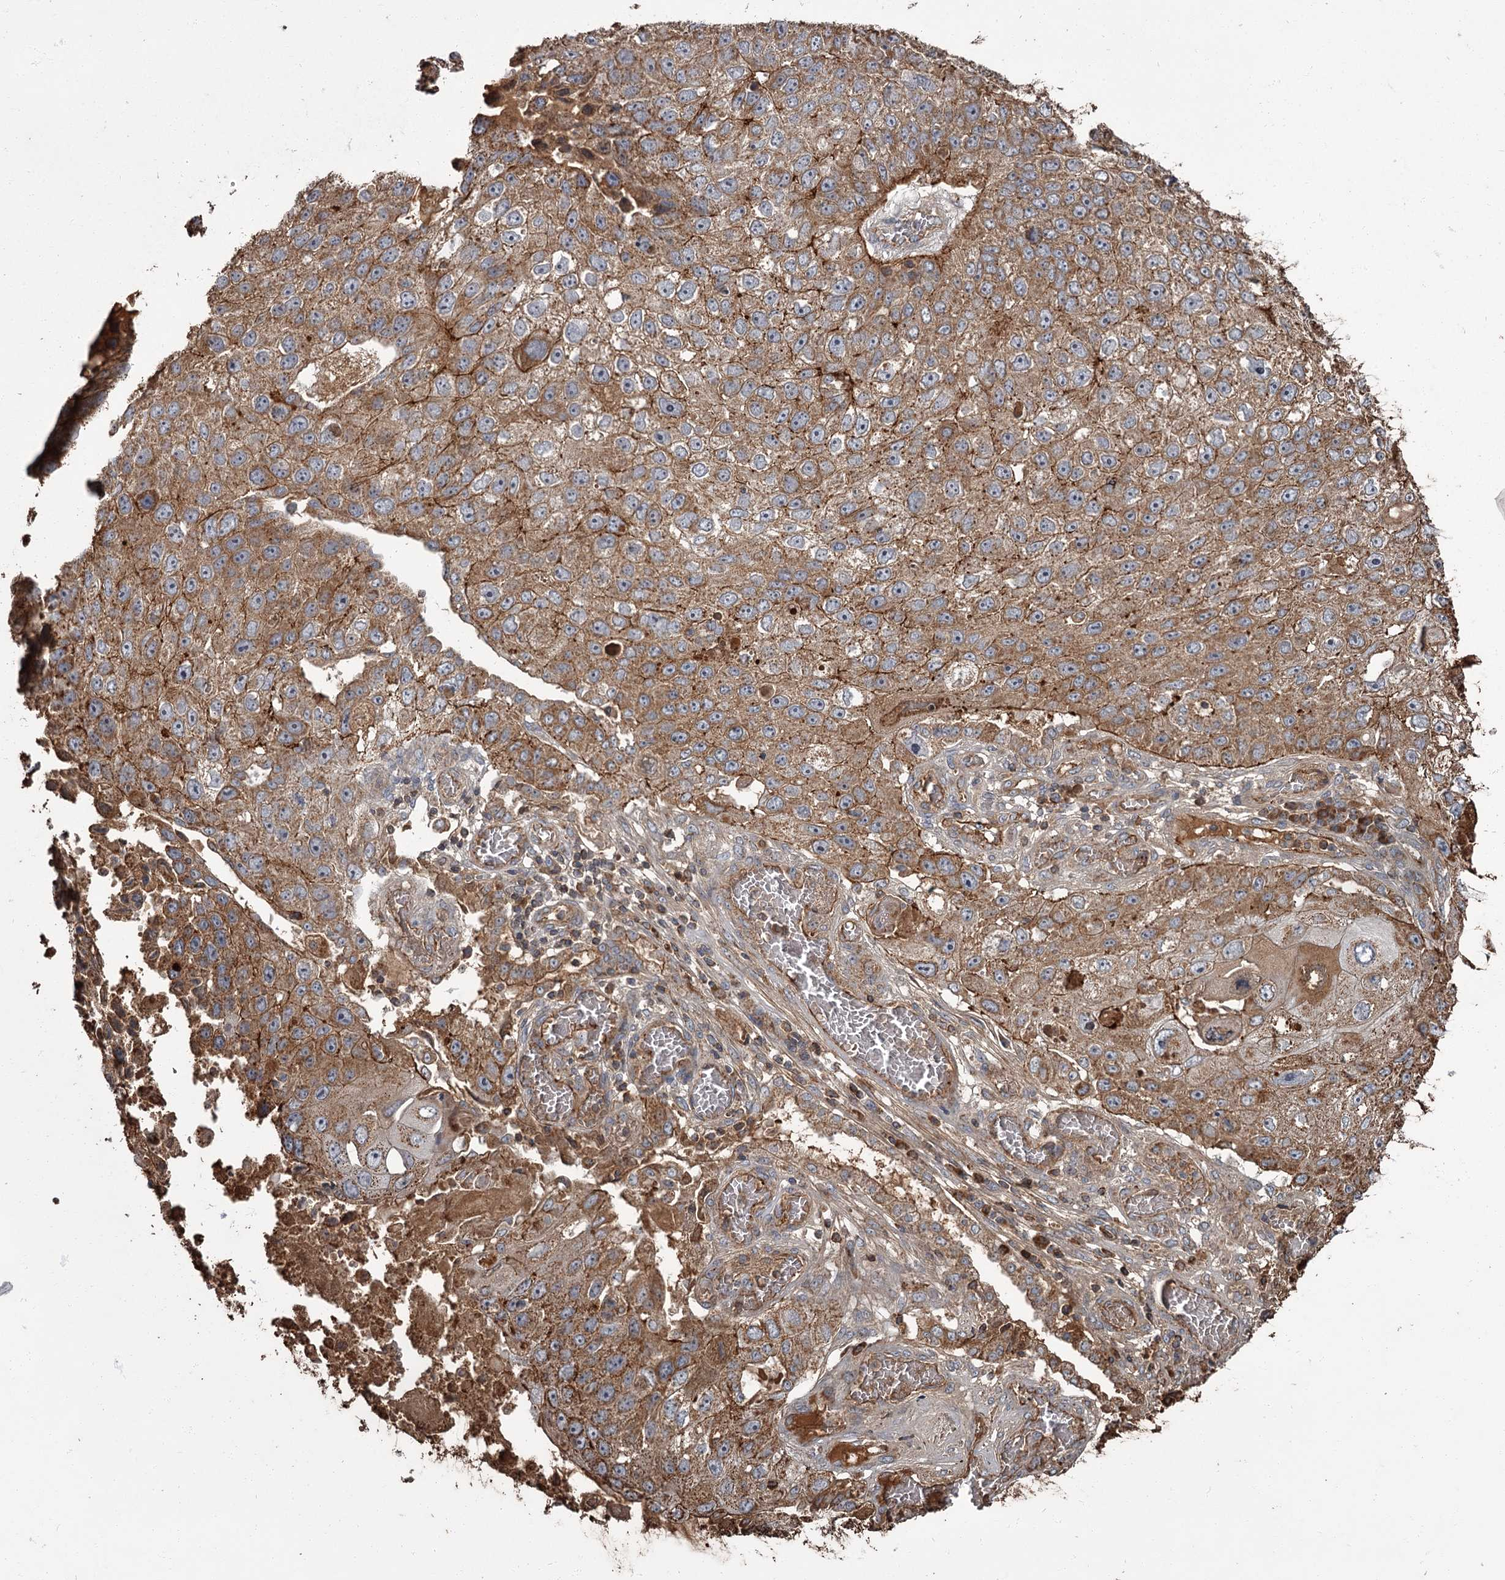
{"staining": {"intensity": "moderate", "quantity": ">75%", "location": "cytoplasmic/membranous"}, "tissue": "lung cancer", "cell_type": "Tumor cells", "image_type": "cancer", "snomed": [{"axis": "morphology", "description": "Squamous cell carcinoma, NOS"}, {"axis": "topography", "description": "Lung"}], "caption": "A brown stain shows moderate cytoplasmic/membranous expression of a protein in human lung cancer tumor cells. (brown staining indicates protein expression, while blue staining denotes nuclei).", "gene": "THAP9", "patient": {"sex": "male", "age": 61}}